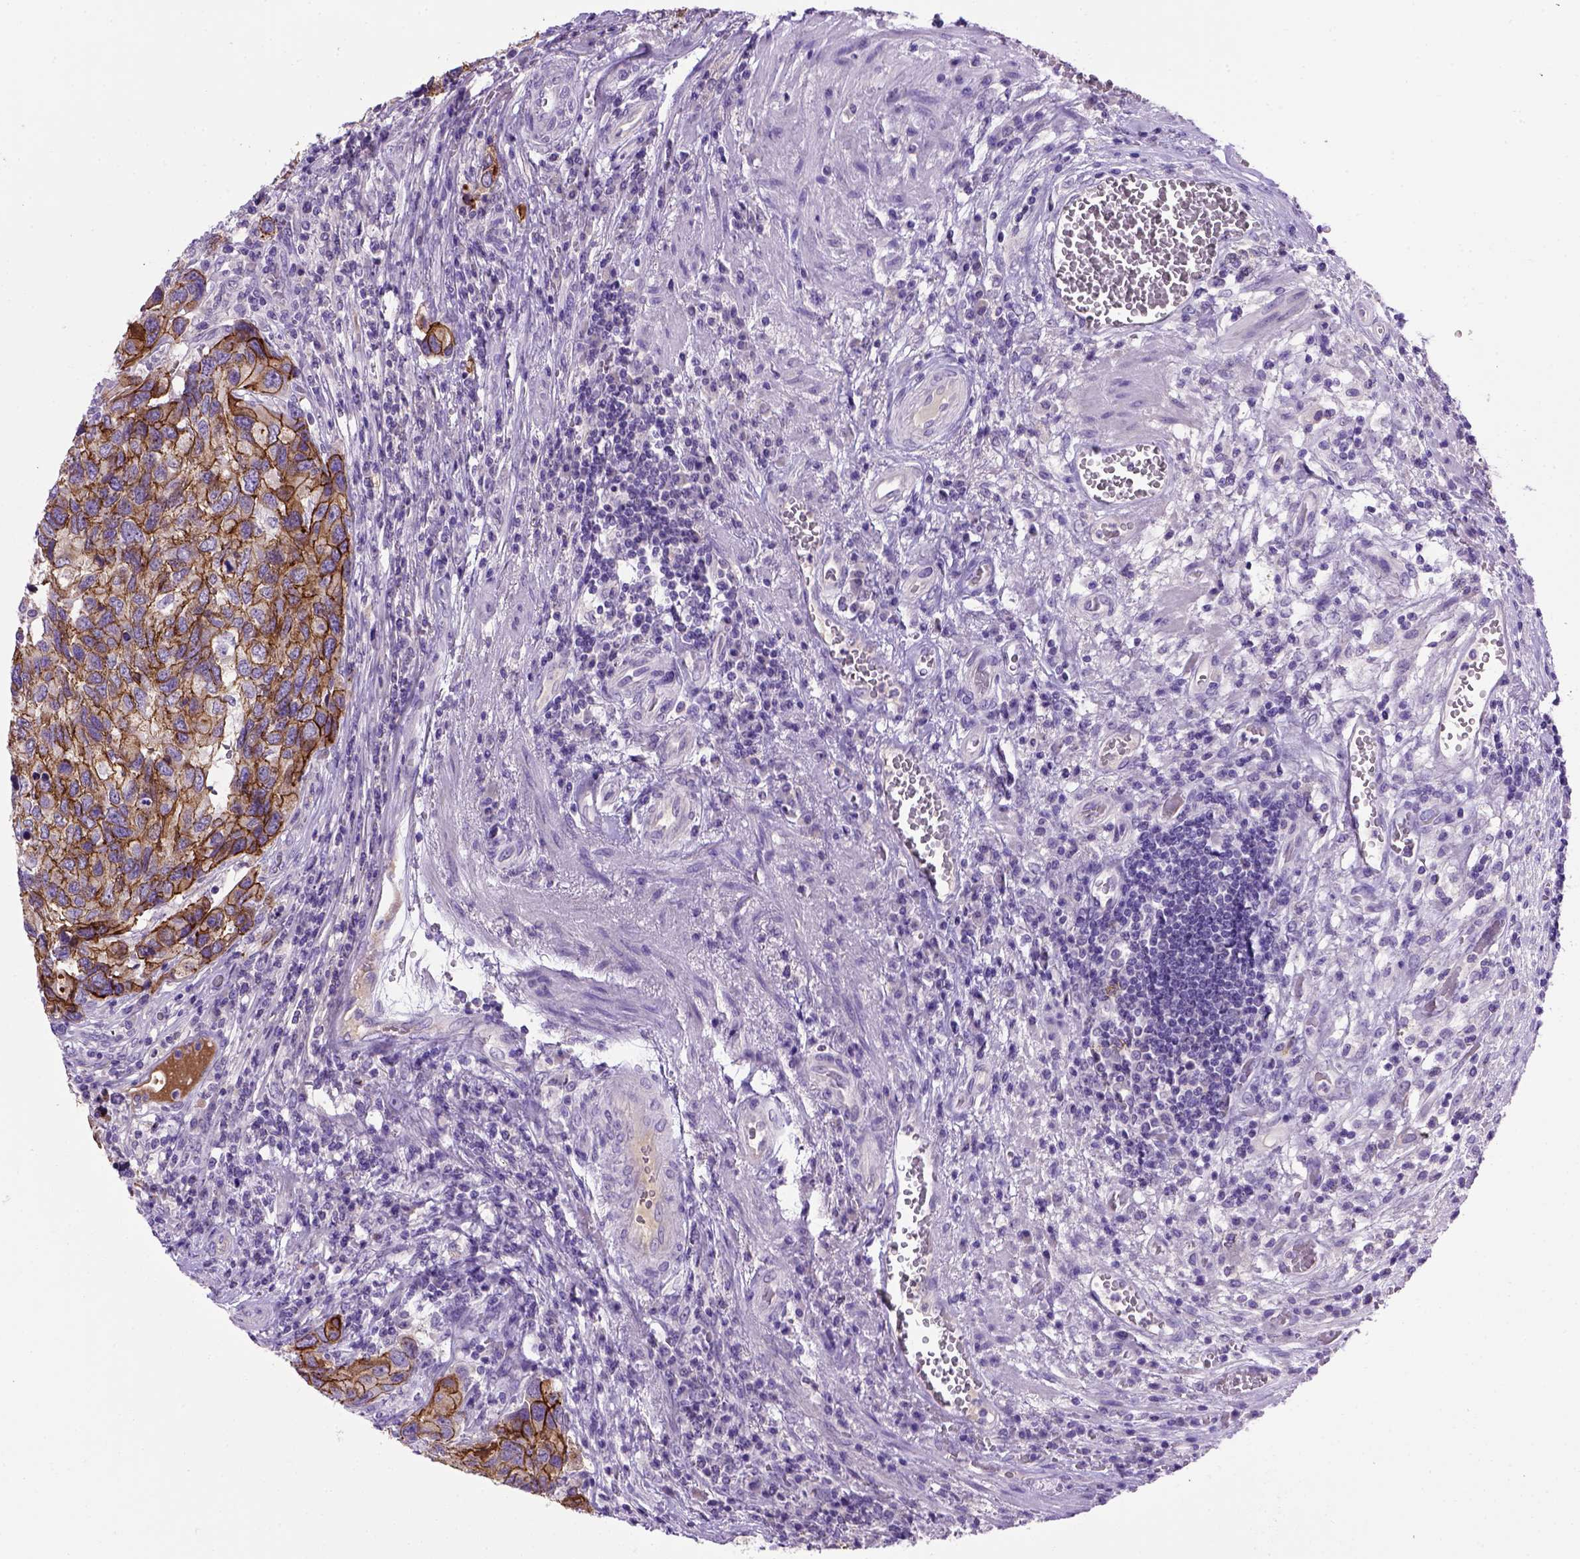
{"staining": {"intensity": "strong", "quantity": ">75%", "location": "cytoplasmic/membranous"}, "tissue": "urothelial cancer", "cell_type": "Tumor cells", "image_type": "cancer", "snomed": [{"axis": "morphology", "description": "Urothelial carcinoma, High grade"}, {"axis": "topography", "description": "Urinary bladder"}], "caption": "The immunohistochemical stain highlights strong cytoplasmic/membranous staining in tumor cells of urothelial cancer tissue. The protein of interest is stained brown, and the nuclei are stained in blue (DAB (3,3'-diaminobenzidine) IHC with brightfield microscopy, high magnification).", "gene": "CDH1", "patient": {"sex": "male", "age": 60}}